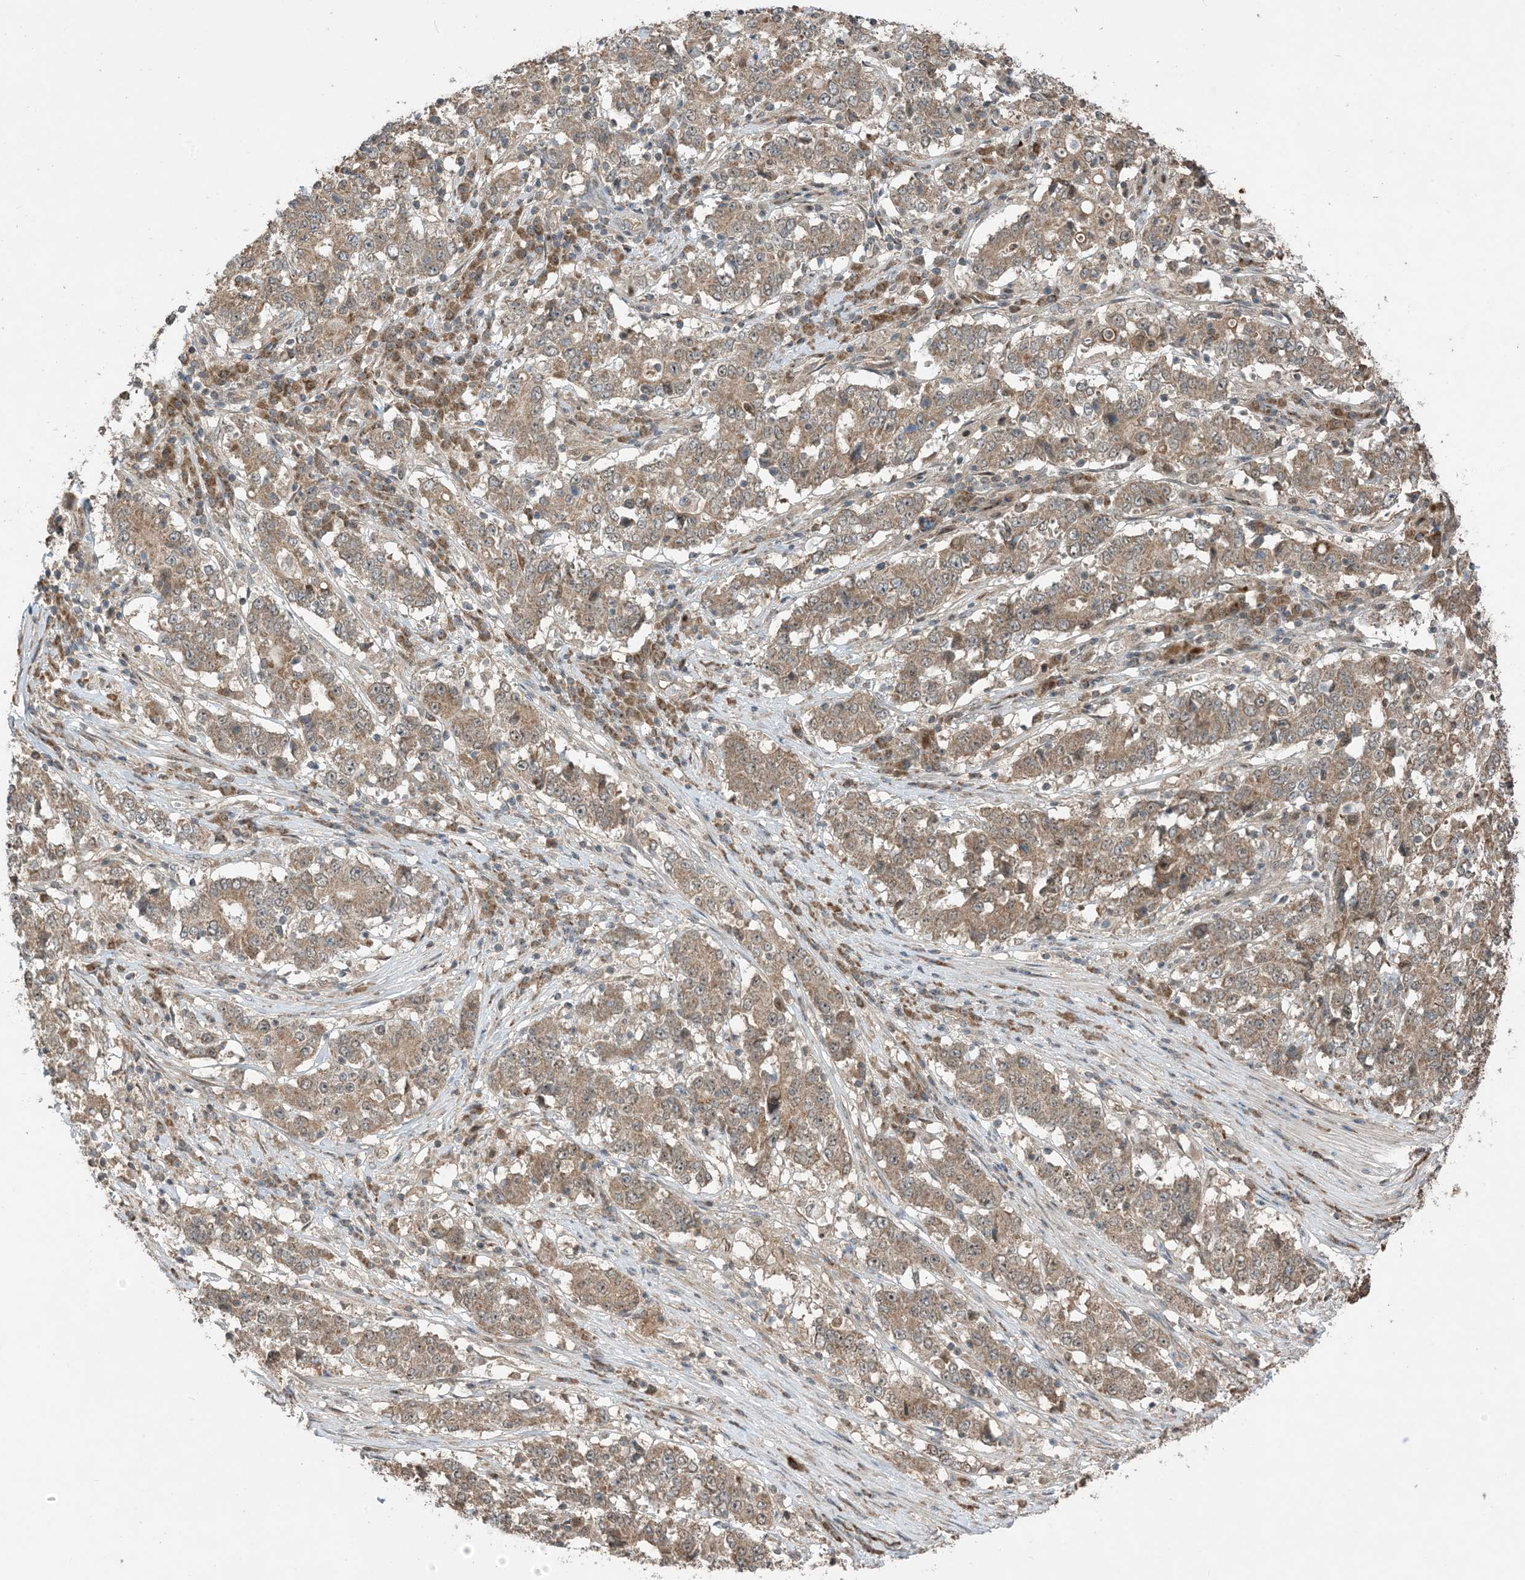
{"staining": {"intensity": "weak", "quantity": ">75%", "location": "cytoplasmic/membranous"}, "tissue": "stomach cancer", "cell_type": "Tumor cells", "image_type": "cancer", "snomed": [{"axis": "morphology", "description": "Adenocarcinoma, NOS"}, {"axis": "topography", "description": "Stomach"}], "caption": "A micrograph of human stomach cancer (adenocarcinoma) stained for a protein displays weak cytoplasmic/membranous brown staining in tumor cells.", "gene": "PUSL1", "patient": {"sex": "male", "age": 59}}